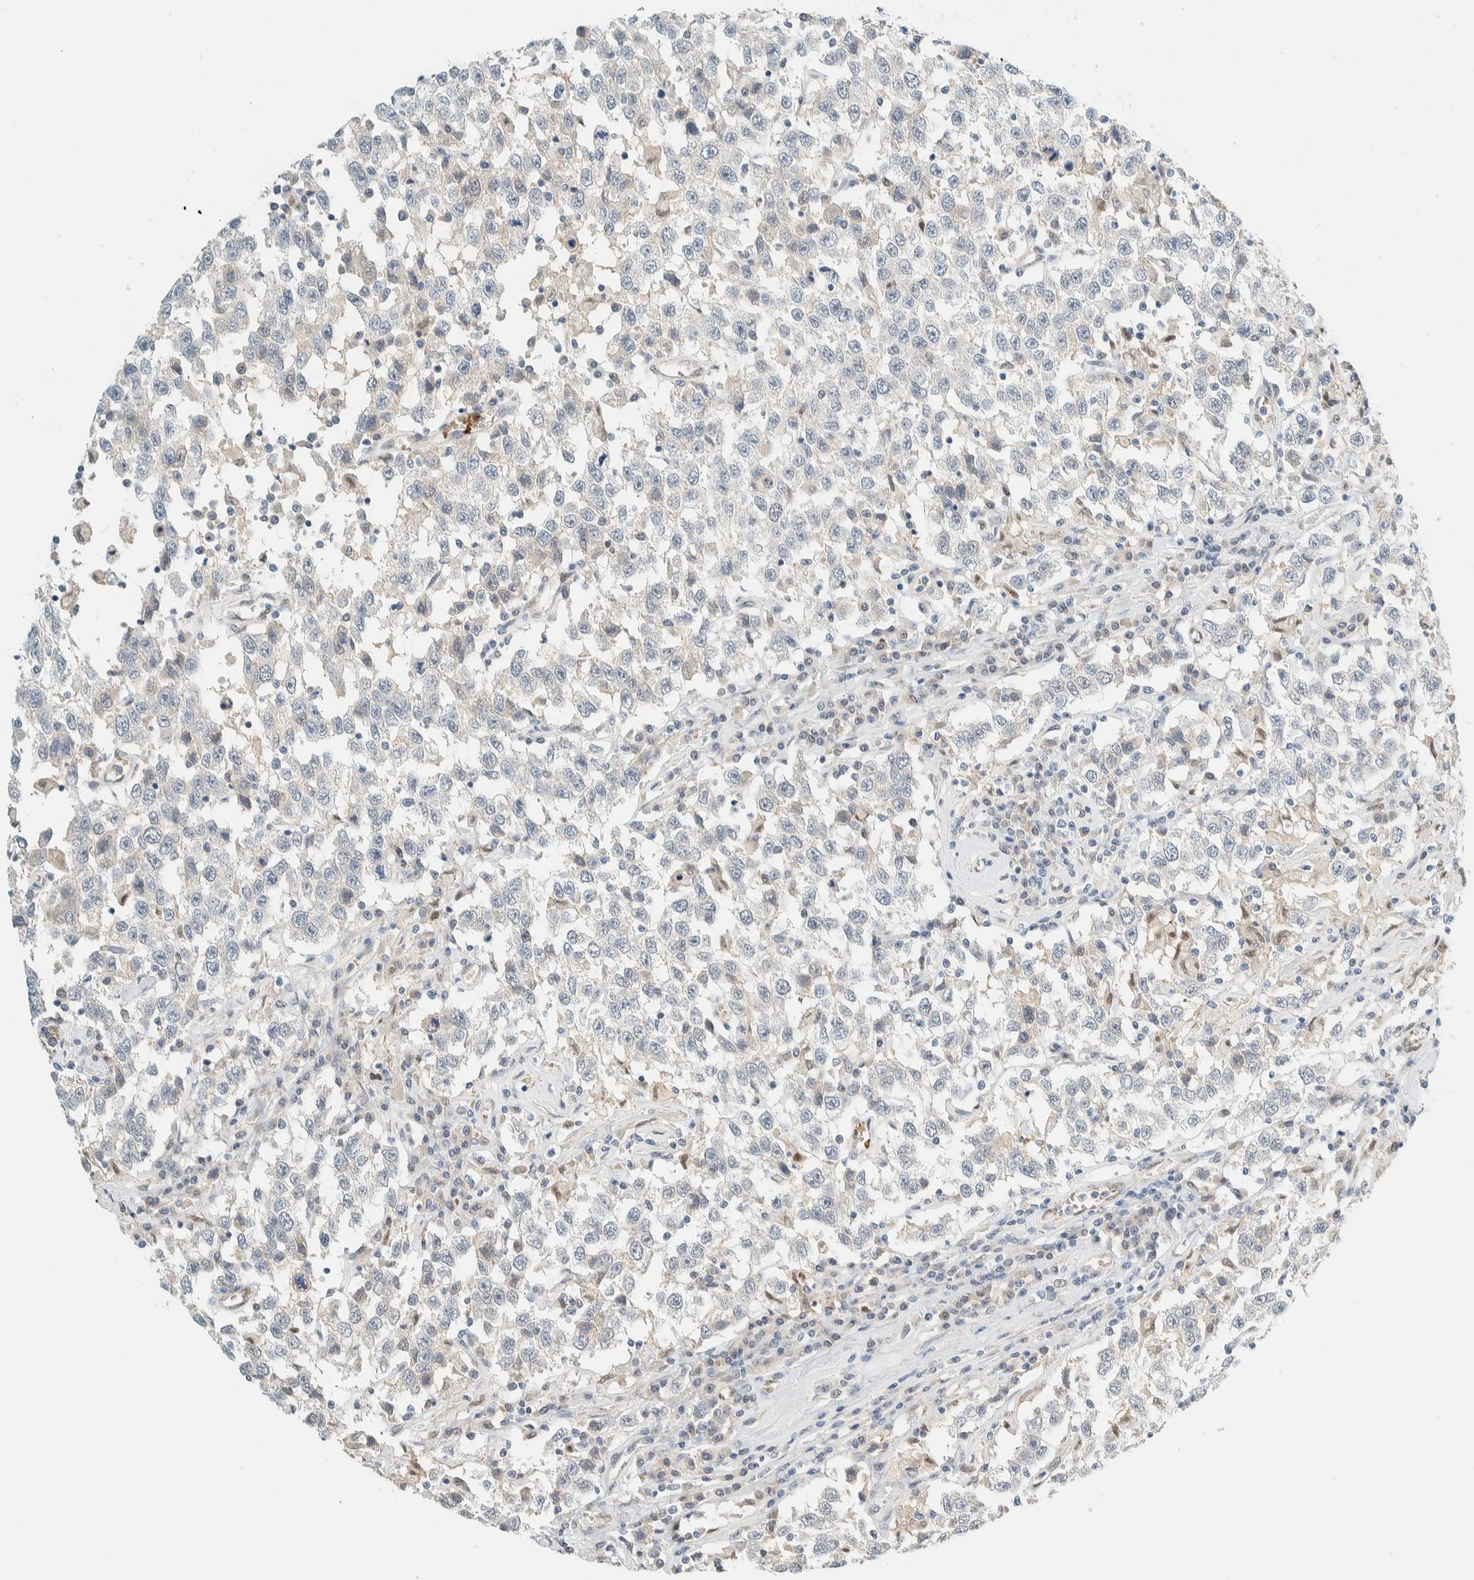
{"staining": {"intensity": "negative", "quantity": "none", "location": "none"}, "tissue": "testis cancer", "cell_type": "Tumor cells", "image_type": "cancer", "snomed": [{"axis": "morphology", "description": "Seminoma, NOS"}, {"axis": "topography", "description": "Testis"}], "caption": "DAB (3,3'-diaminobenzidine) immunohistochemical staining of testis cancer displays no significant staining in tumor cells.", "gene": "TSTD2", "patient": {"sex": "male", "age": 41}}